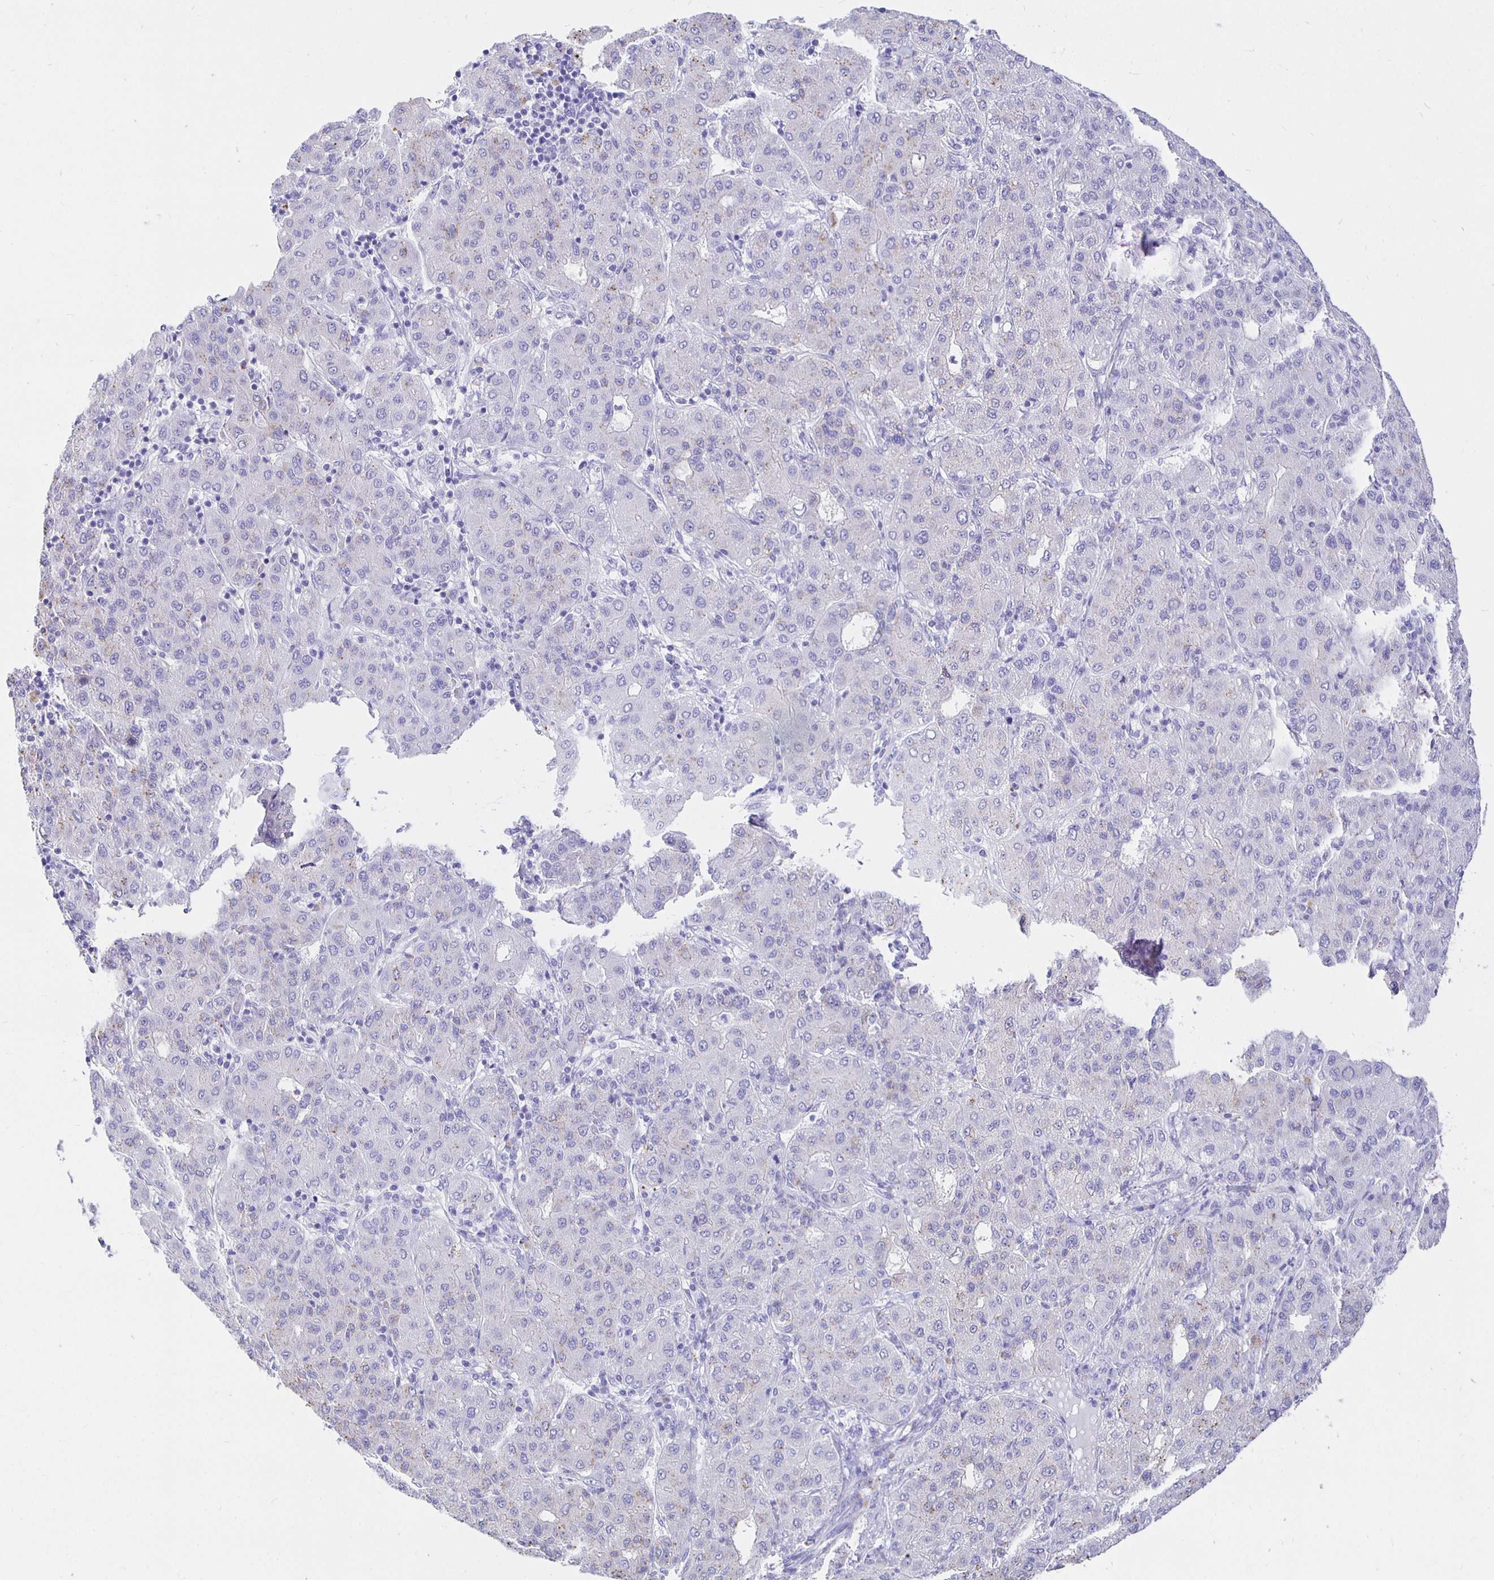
{"staining": {"intensity": "negative", "quantity": "none", "location": "none"}, "tissue": "liver cancer", "cell_type": "Tumor cells", "image_type": "cancer", "snomed": [{"axis": "morphology", "description": "Carcinoma, Hepatocellular, NOS"}, {"axis": "topography", "description": "Liver"}], "caption": "Immunohistochemistry micrograph of neoplastic tissue: human liver cancer (hepatocellular carcinoma) stained with DAB shows no significant protein staining in tumor cells.", "gene": "UMOD", "patient": {"sex": "male", "age": 65}}